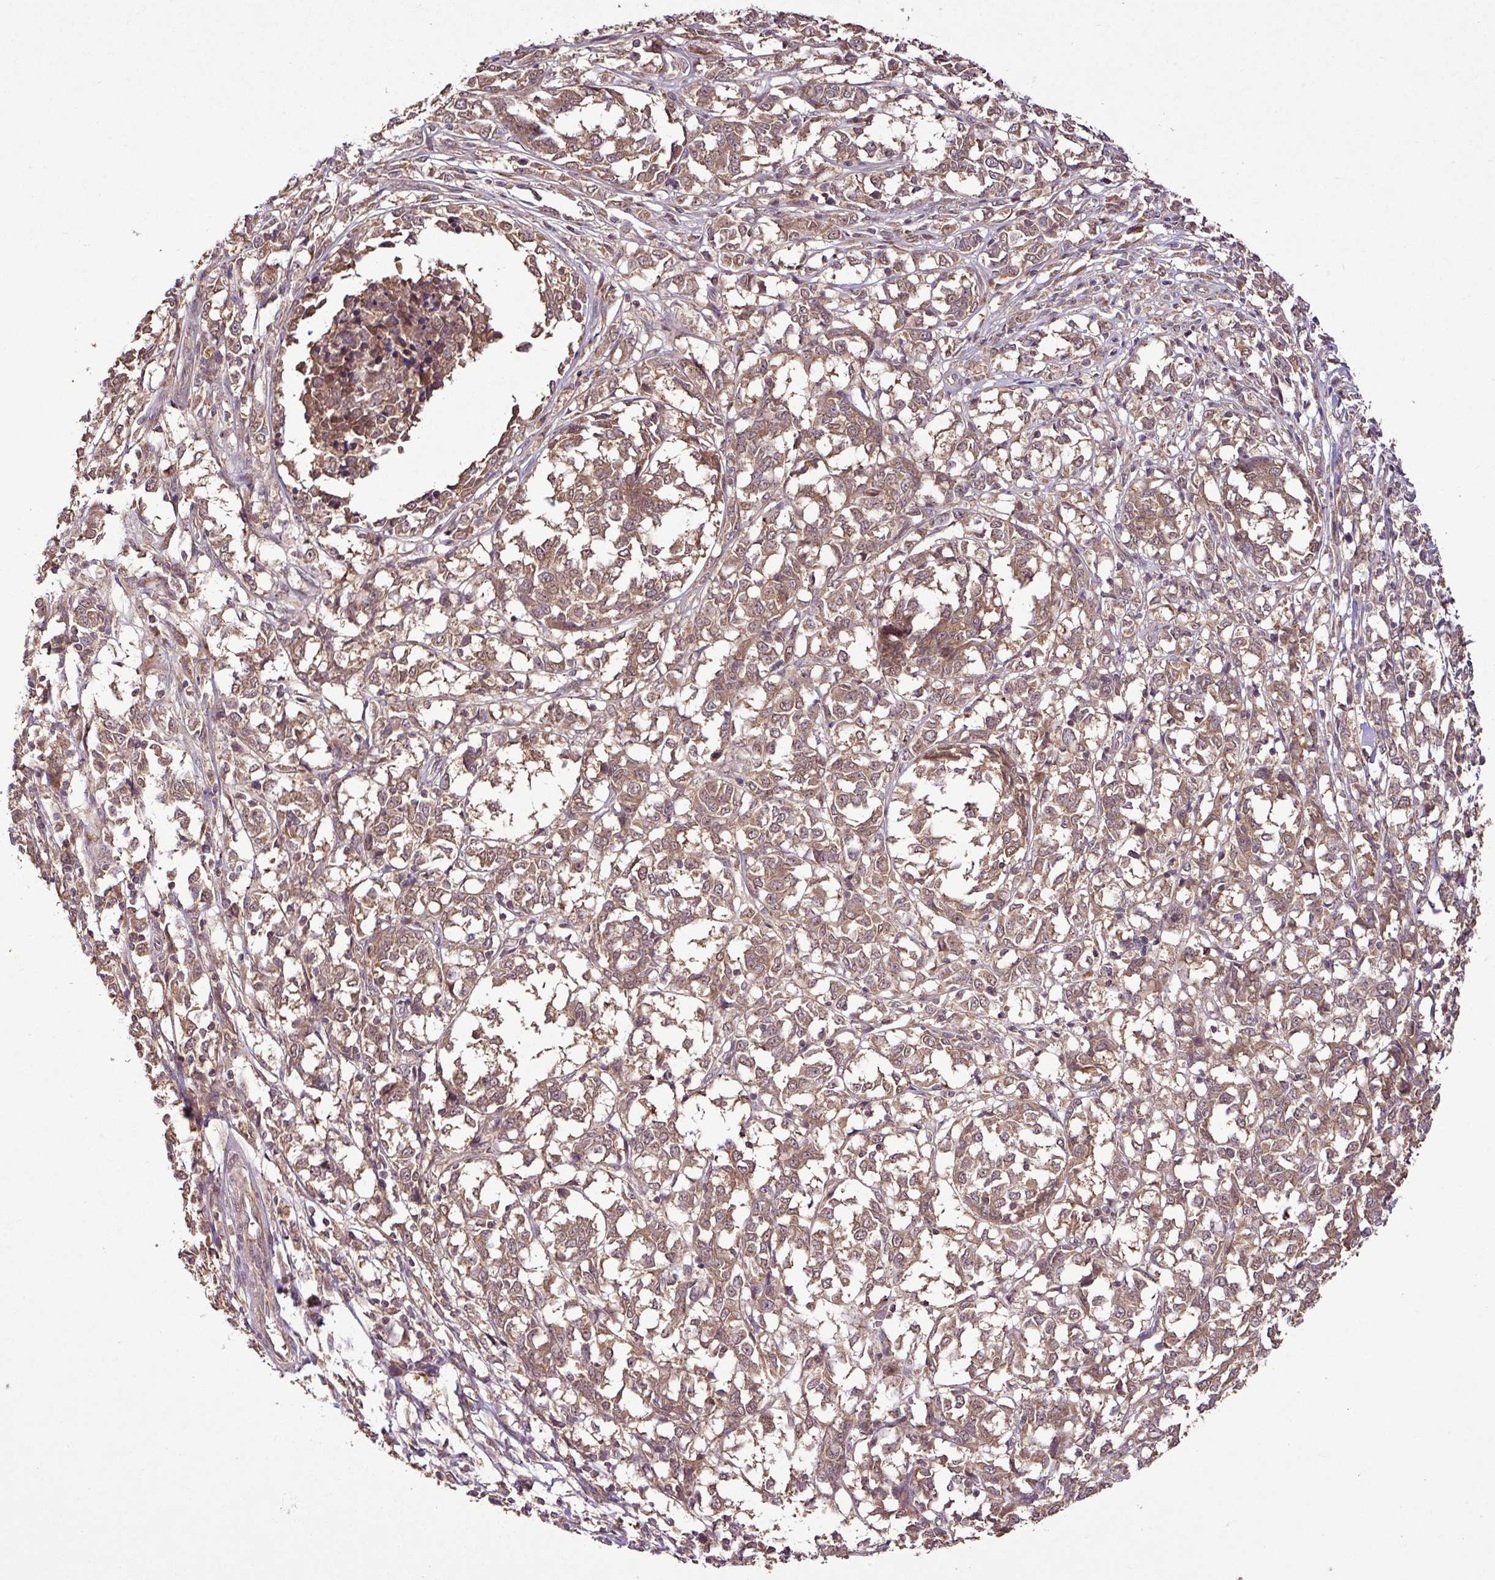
{"staining": {"intensity": "moderate", "quantity": ">75%", "location": "cytoplasmic/membranous,nuclear"}, "tissue": "melanoma", "cell_type": "Tumor cells", "image_type": "cancer", "snomed": [{"axis": "morphology", "description": "Malignant melanoma, NOS"}, {"axis": "topography", "description": "Skin"}], "caption": "This is a photomicrograph of immunohistochemistry (IHC) staining of melanoma, which shows moderate staining in the cytoplasmic/membranous and nuclear of tumor cells.", "gene": "FAIM", "patient": {"sex": "female", "age": 72}}